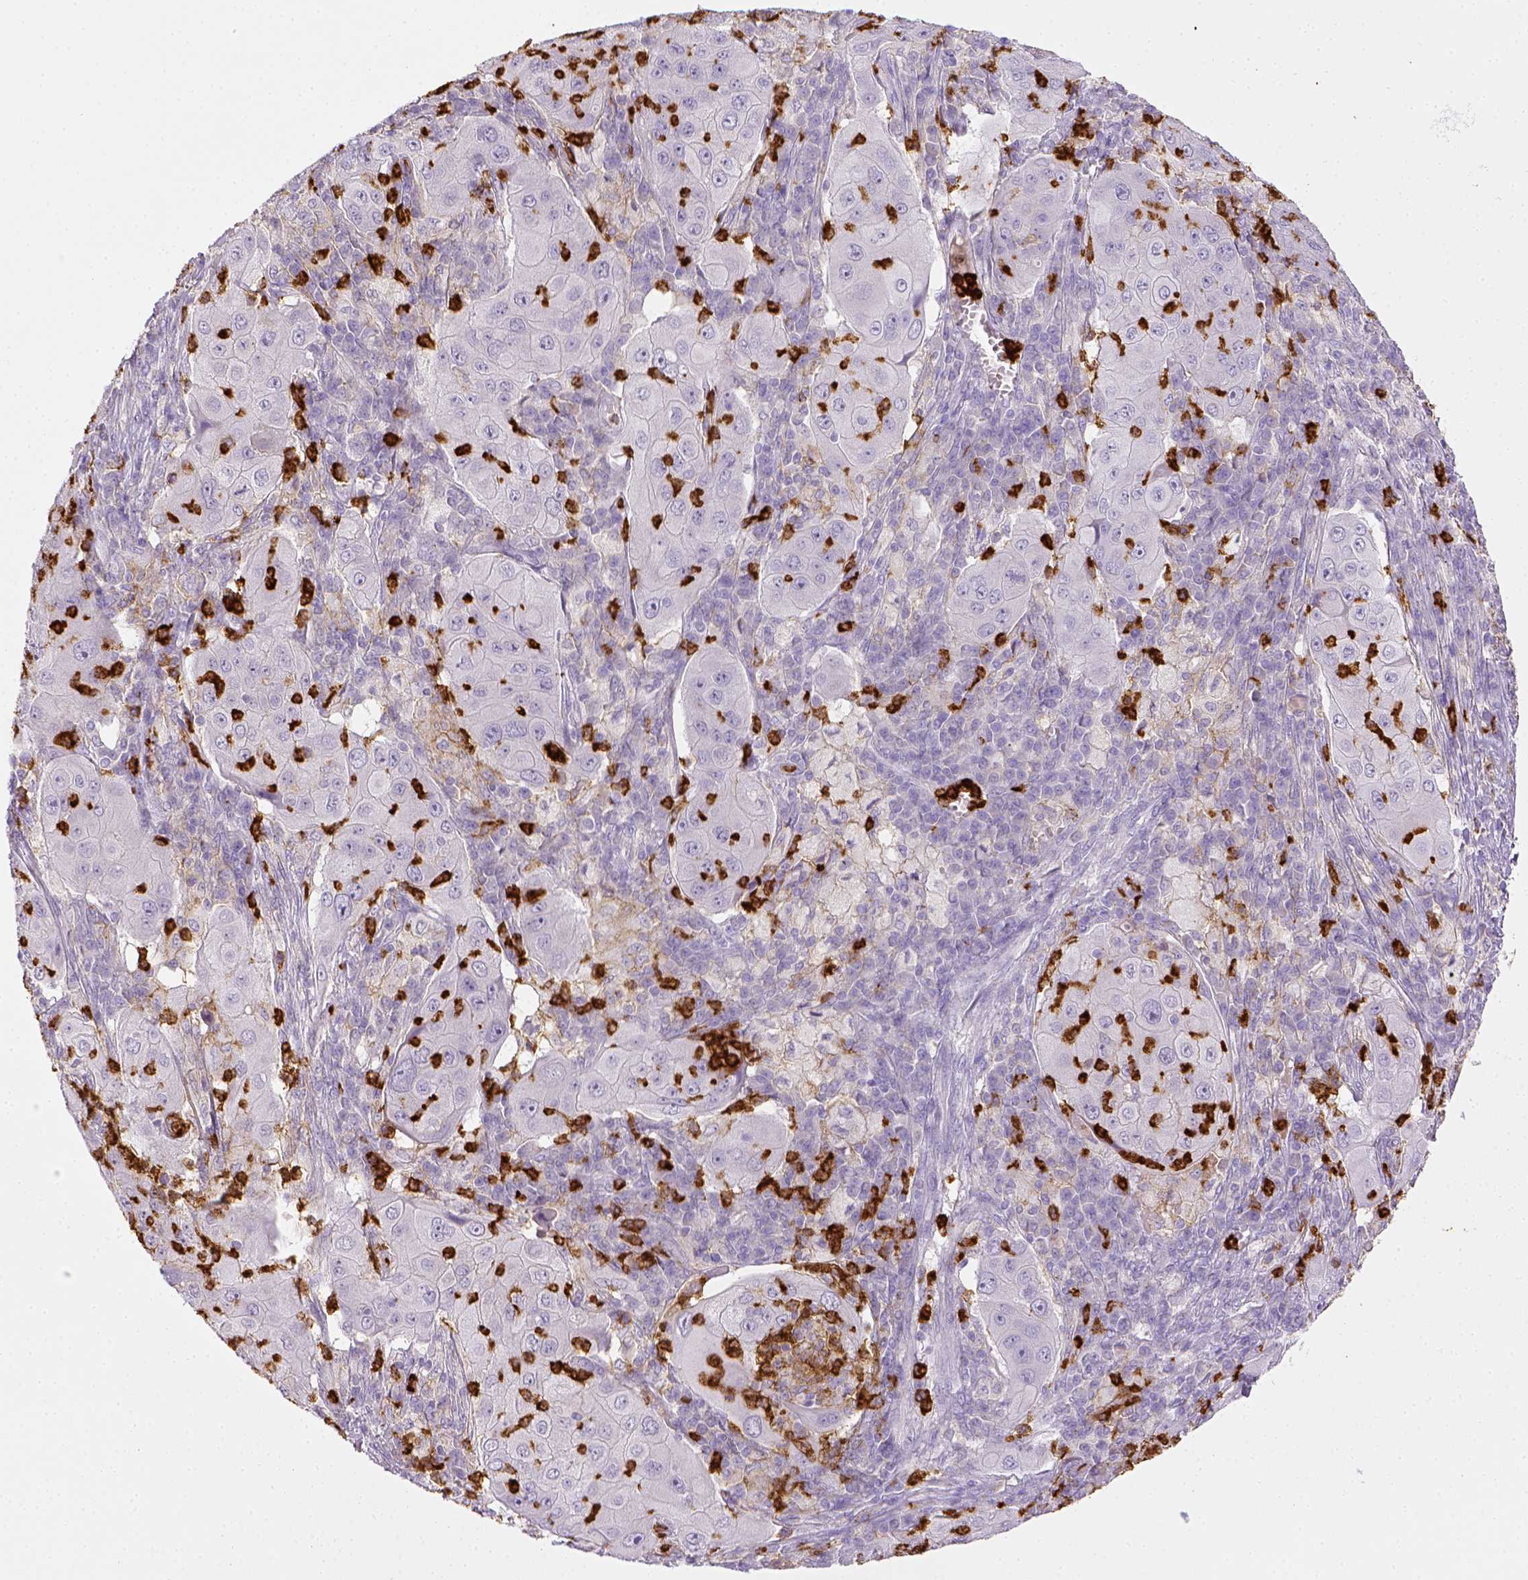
{"staining": {"intensity": "negative", "quantity": "none", "location": "none"}, "tissue": "lung cancer", "cell_type": "Tumor cells", "image_type": "cancer", "snomed": [{"axis": "morphology", "description": "Squamous cell carcinoma, NOS"}, {"axis": "topography", "description": "Lung"}], "caption": "An immunohistochemistry (IHC) image of lung cancer (squamous cell carcinoma) is shown. There is no staining in tumor cells of lung cancer (squamous cell carcinoma).", "gene": "ITGAM", "patient": {"sex": "female", "age": 59}}